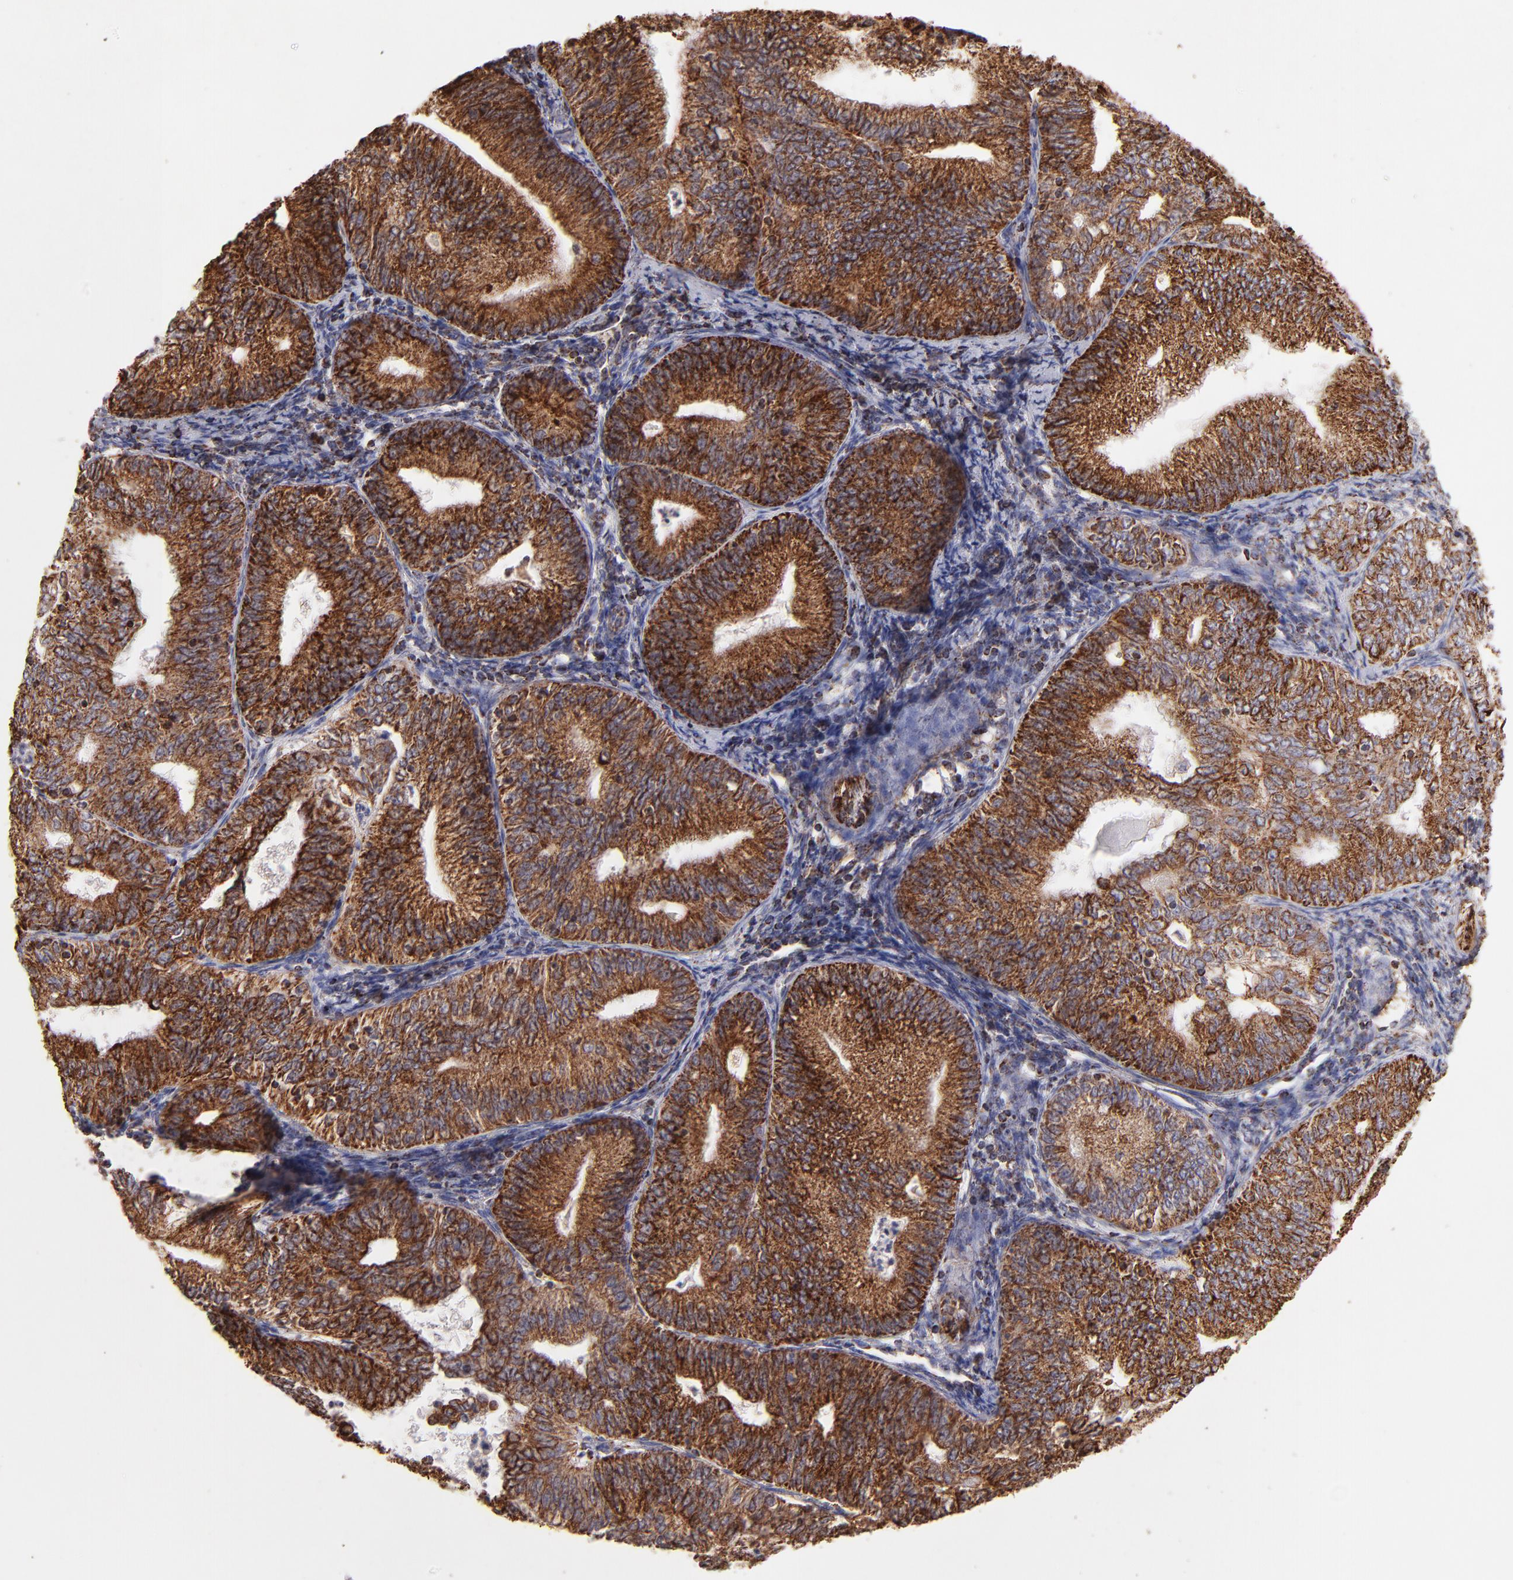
{"staining": {"intensity": "strong", "quantity": ">75%", "location": "cytoplasmic/membranous"}, "tissue": "endometrial cancer", "cell_type": "Tumor cells", "image_type": "cancer", "snomed": [{"axis": "morphology", "description": "Adenocarcinoma, NOS"}, {"axis": "topography", "description": "Endometrium"}], "caption": "Immunohistochemistry photomicrograph of neoplastic tissue: human endometrial adenocarcinoma stained using immunohistochemistry (IHC) reveals high levels of strong protein expression localized specifically in the cytoplasmic/membranous of tumor cells, appearing as a cytoplasmic/membranous brown color.", "gene": "DLST", "patient": {"sex": "female", "age": 69}}